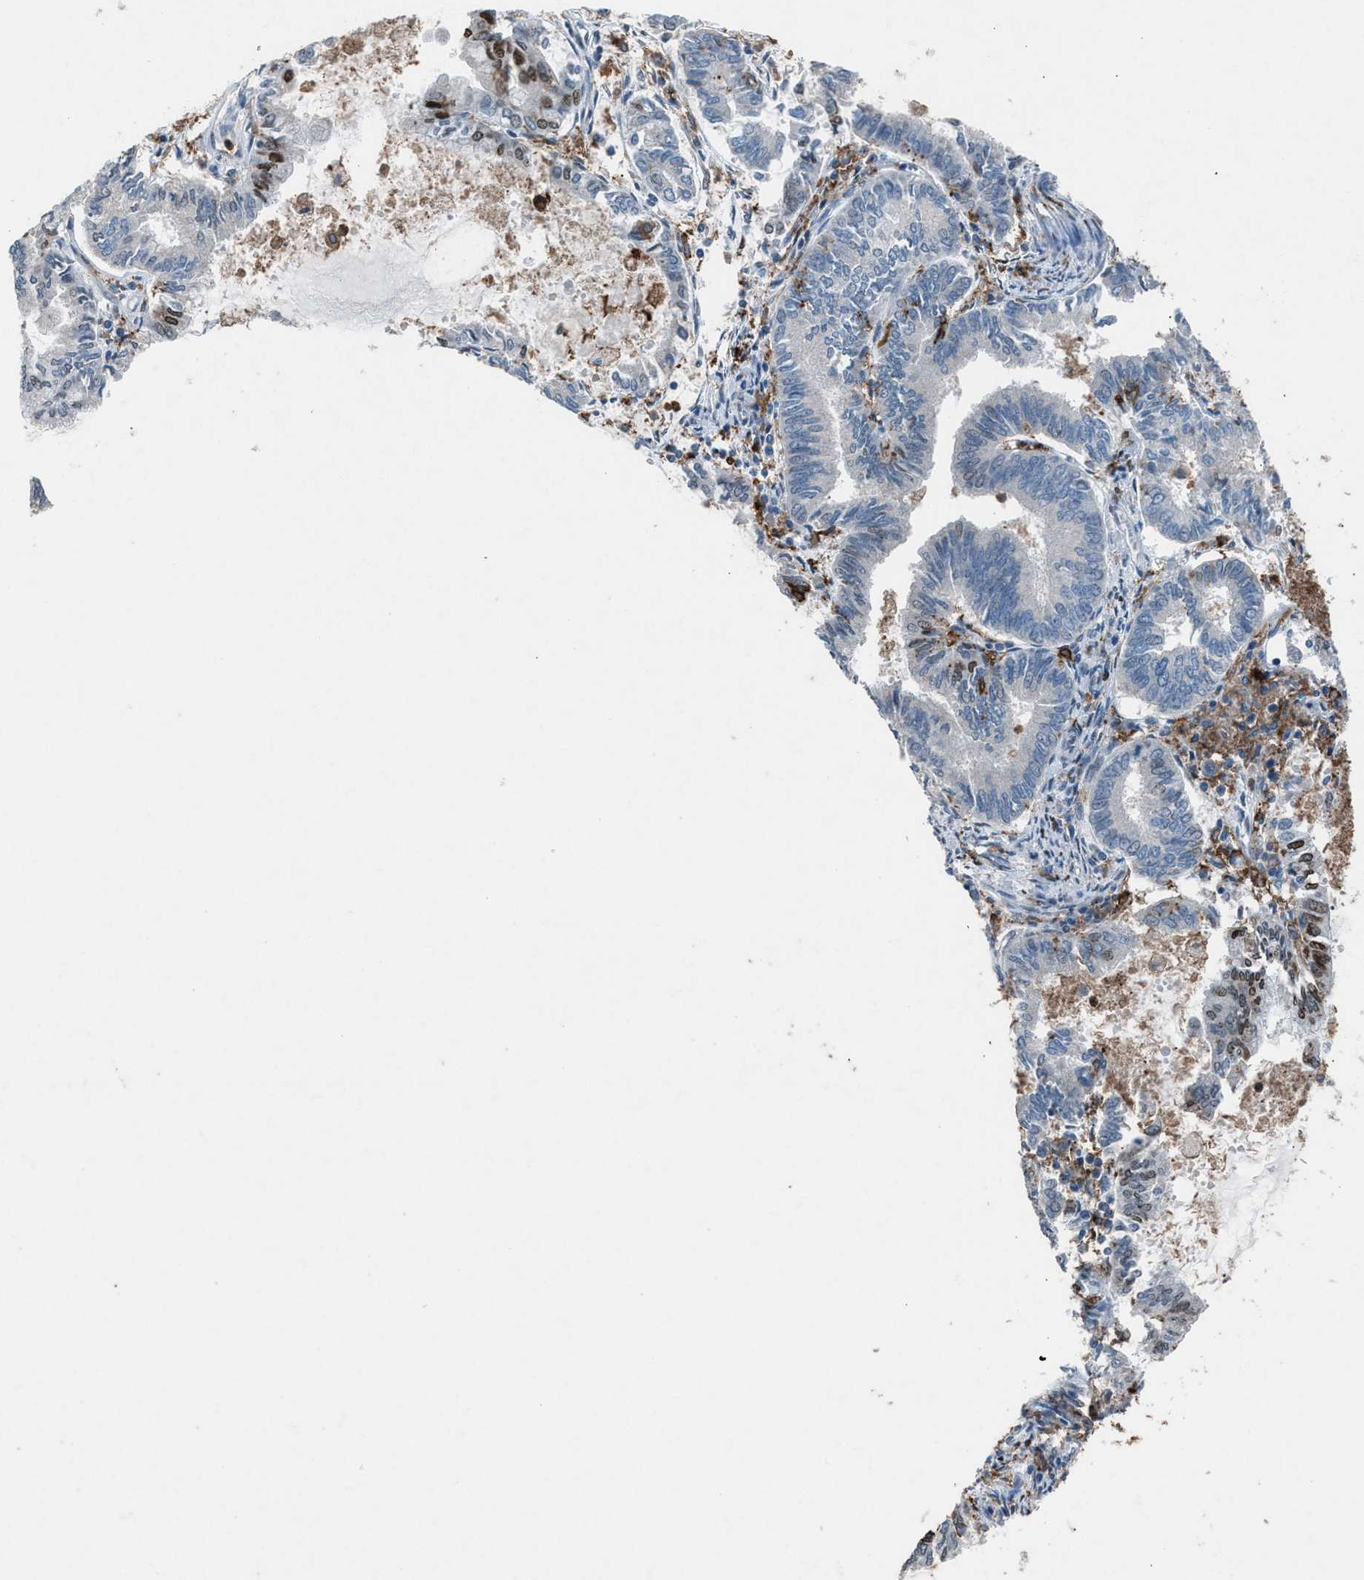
{"staining": {"intensity": "negative", "quantity": "none", "location": "none"}, "tissue": "endometrial cancer", "cell_type": "Tumor cells", "image_type": "cancer", "snomed": [{"axis": "morphology", "description": "Adenocarcinoma, NOS"}, {"axis": "topography", "description": "Endometrium"}], "caption": "Immunohistochemistry (IHC) histopathology image of endometrial adenocarcinoma stained for a protein (brown), which shows no staining in tumor cells.", "gene": "FCER1G", "patient": {"sex": "female", "age": 86}}